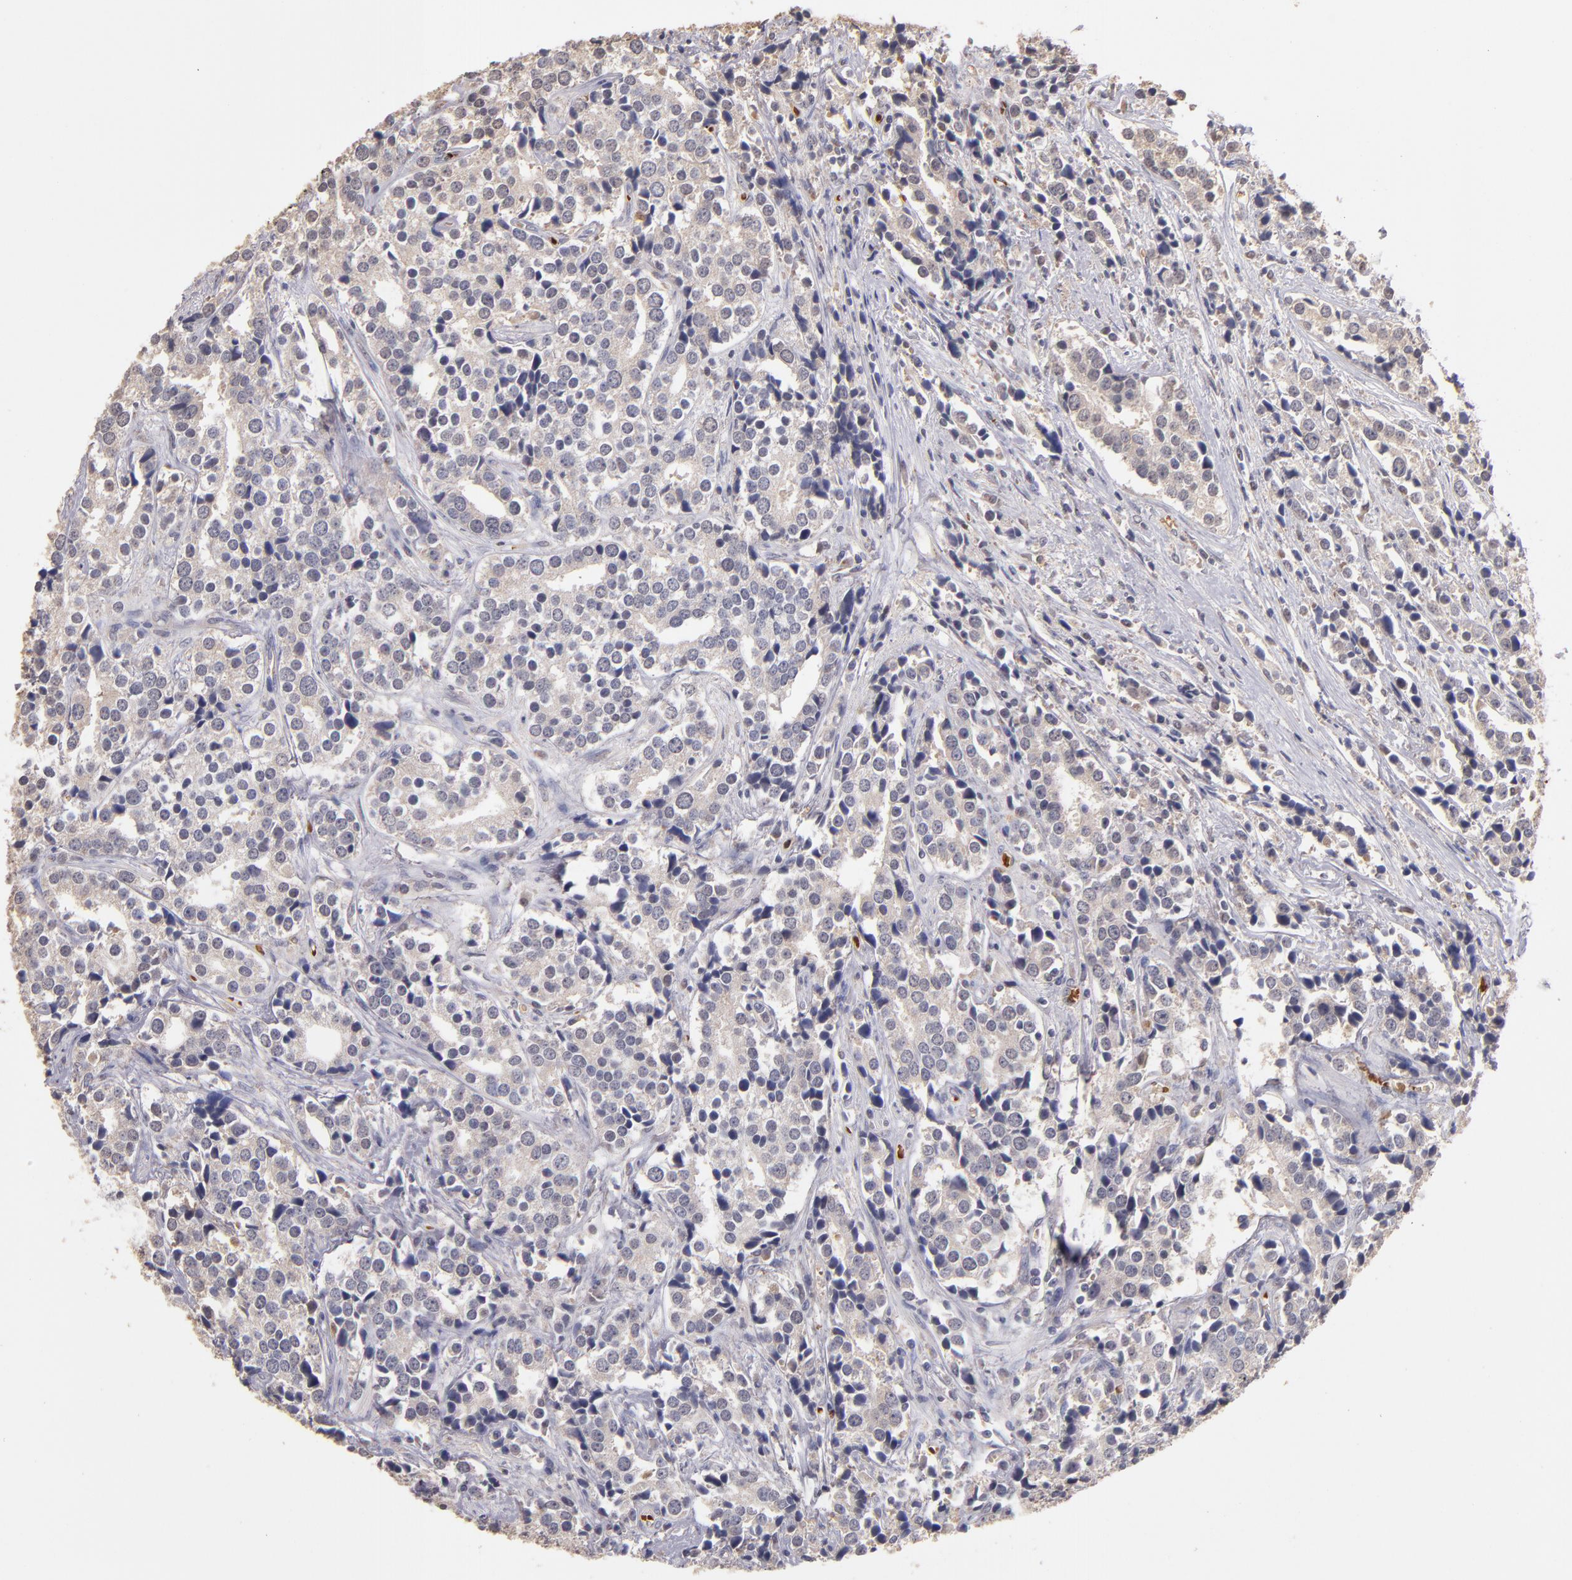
{"staining": {"intensity": "weak", "quantity": ">75%", "location": "cytoplasmic/membranous"}, "tissue": "prostate cancer", "cell_type": "Tumor cells", "image_type": "cancer", "snomed": [{"axis": "morphology", "description": "Adenocarcinoma, High grade"}, {"axis": "topography", "description": "Prostate"}], "caption": "Immunohistochemistry (IHC) of human high-grade adenocarcinoma (prostate) exhibits low levels of weak cytoplasmic/membranous expression in about >75% of tumor cells. (Stains: DAB in brown, nuclei in blue, Microscopy: brightfield microscopy at high magnification).", "gene": "SERPINC1", "patient": {"sex": "male", "age": 71}}